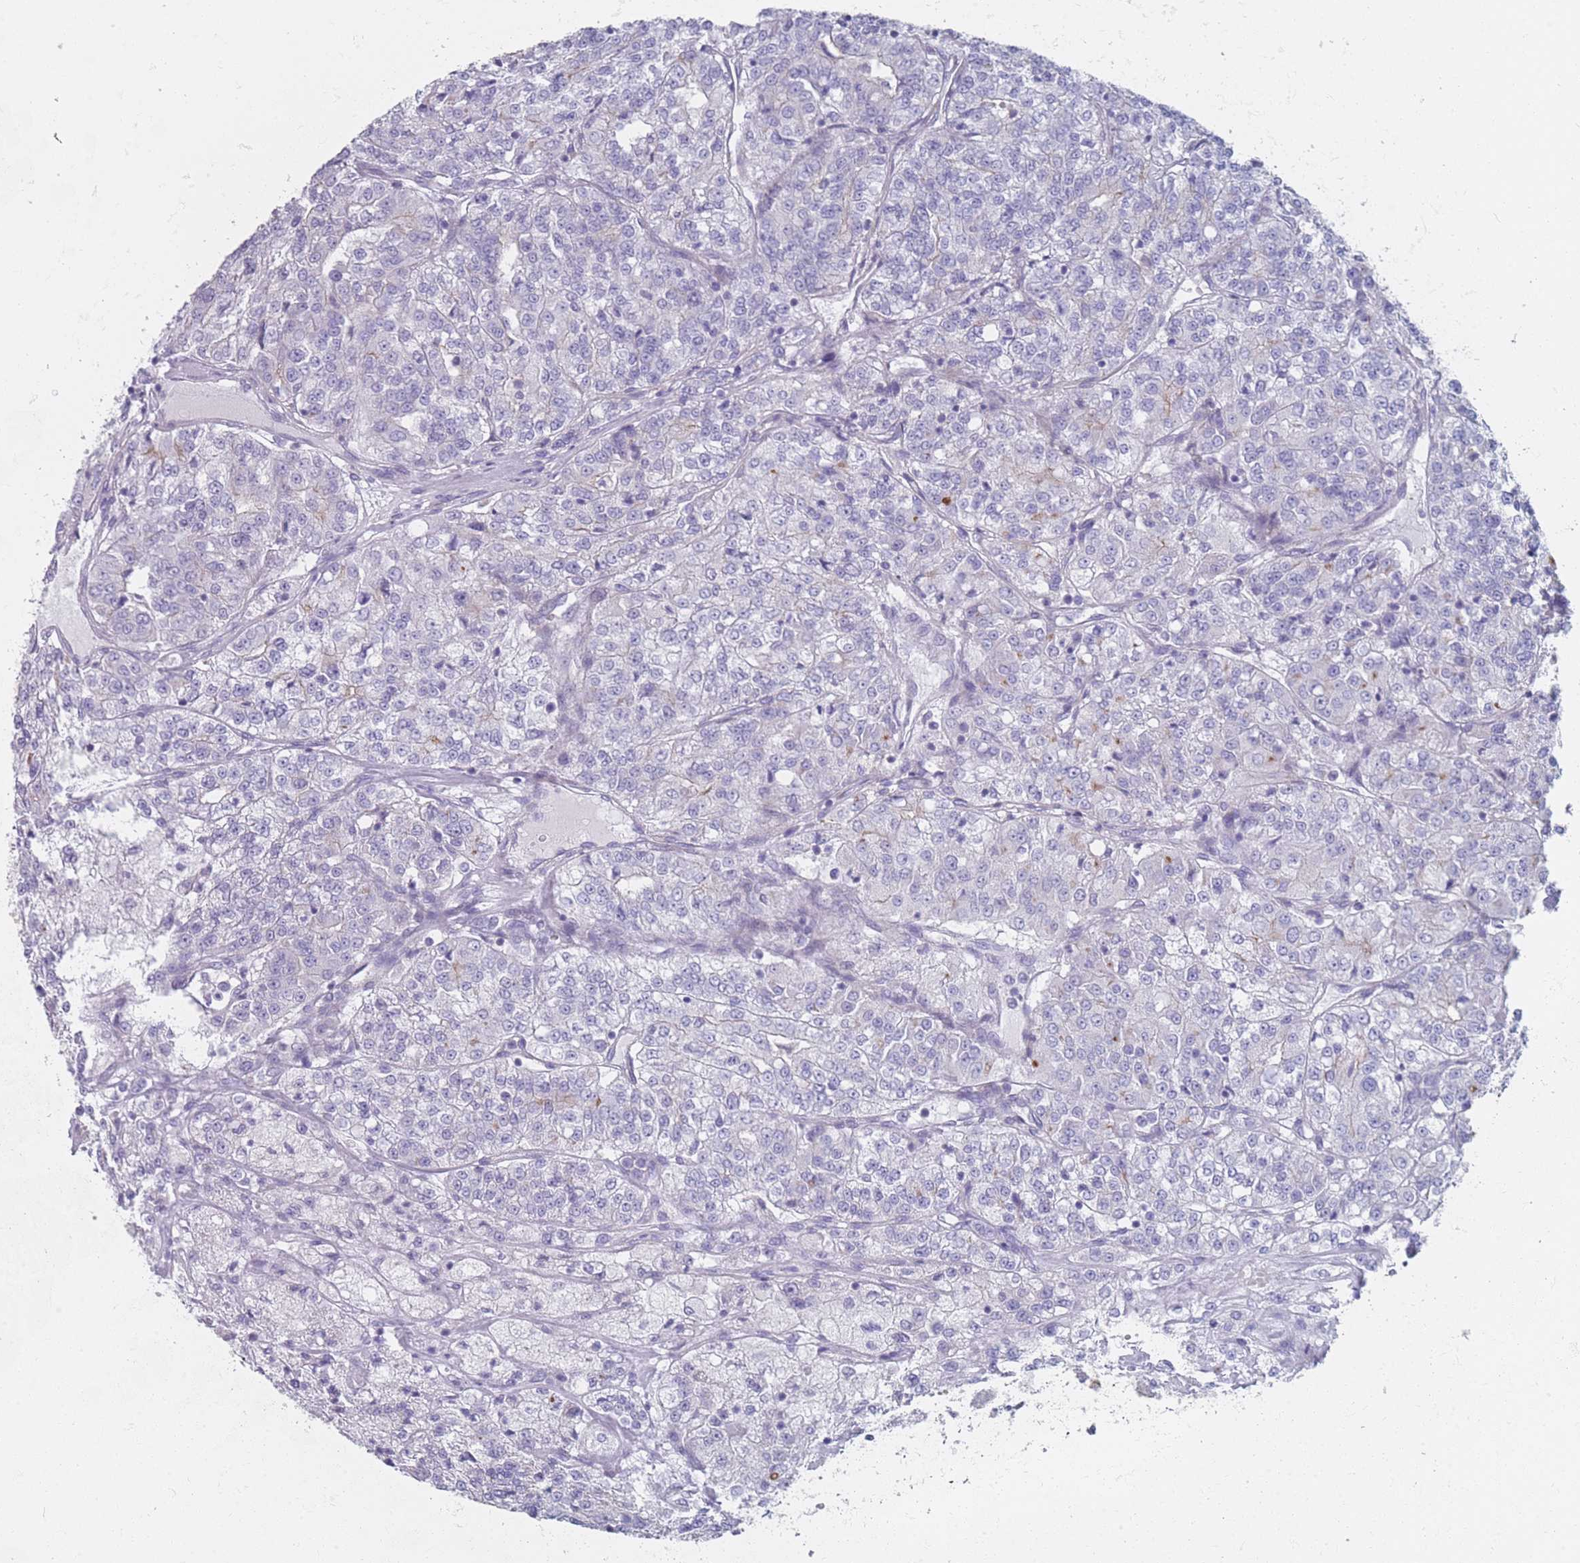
{"staining": {"intensity": "negative", "quantity": "none", "location": "none"}, "tissue": "renal cancer", "cell_type": "Tumor cells", "image_type": "cancer", "snomed": [{"axis": "morphology", "description": "Adenocarcinoma, NOS"}, {"axis": "topography", "description": "Kidney"}], "caption": "Tumor cells are negative for protein expression in human renal adenocarcinoma.", "gene": "PIGU", "patient": {"sex": "female", "age": 63}}